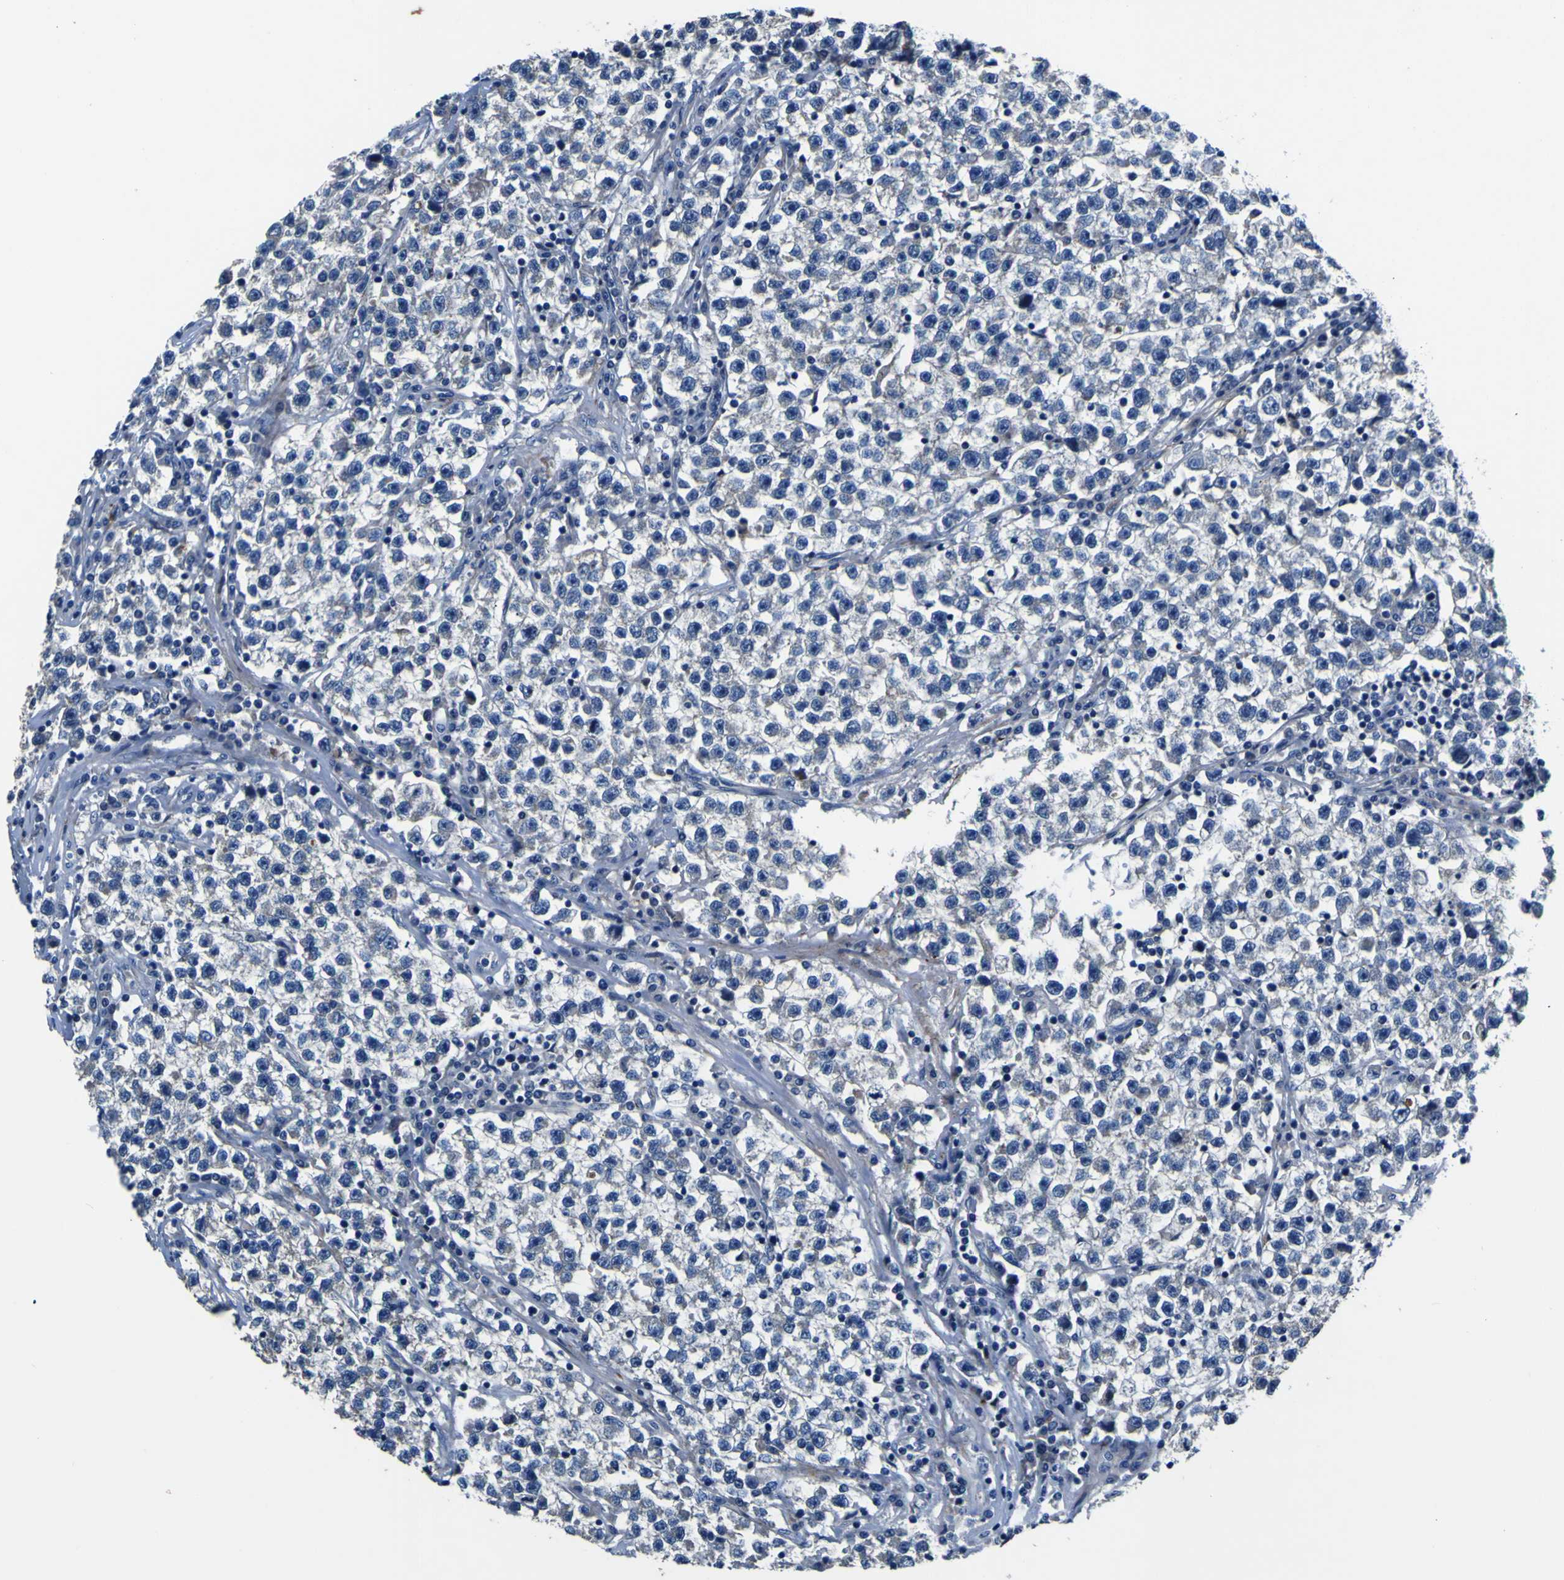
{"staining": {"intensity": "negative", "quantity": "none", "location": "none"}, "tissue": "testis cancer", "cell_type": "Tumor cells", "image_type": "cancer", "snomed": [{"axis": "morphology", "description": "Seminoma, NOS"}, {"axis": "topography", "description": "Testis"}], "caption": "This is an immunohistochemistry photomicrograph of testis seminoma. There is no positivity in tumor cells.", "gene": "AGAP3", "patient": {"sex": "male", "age": 22}}